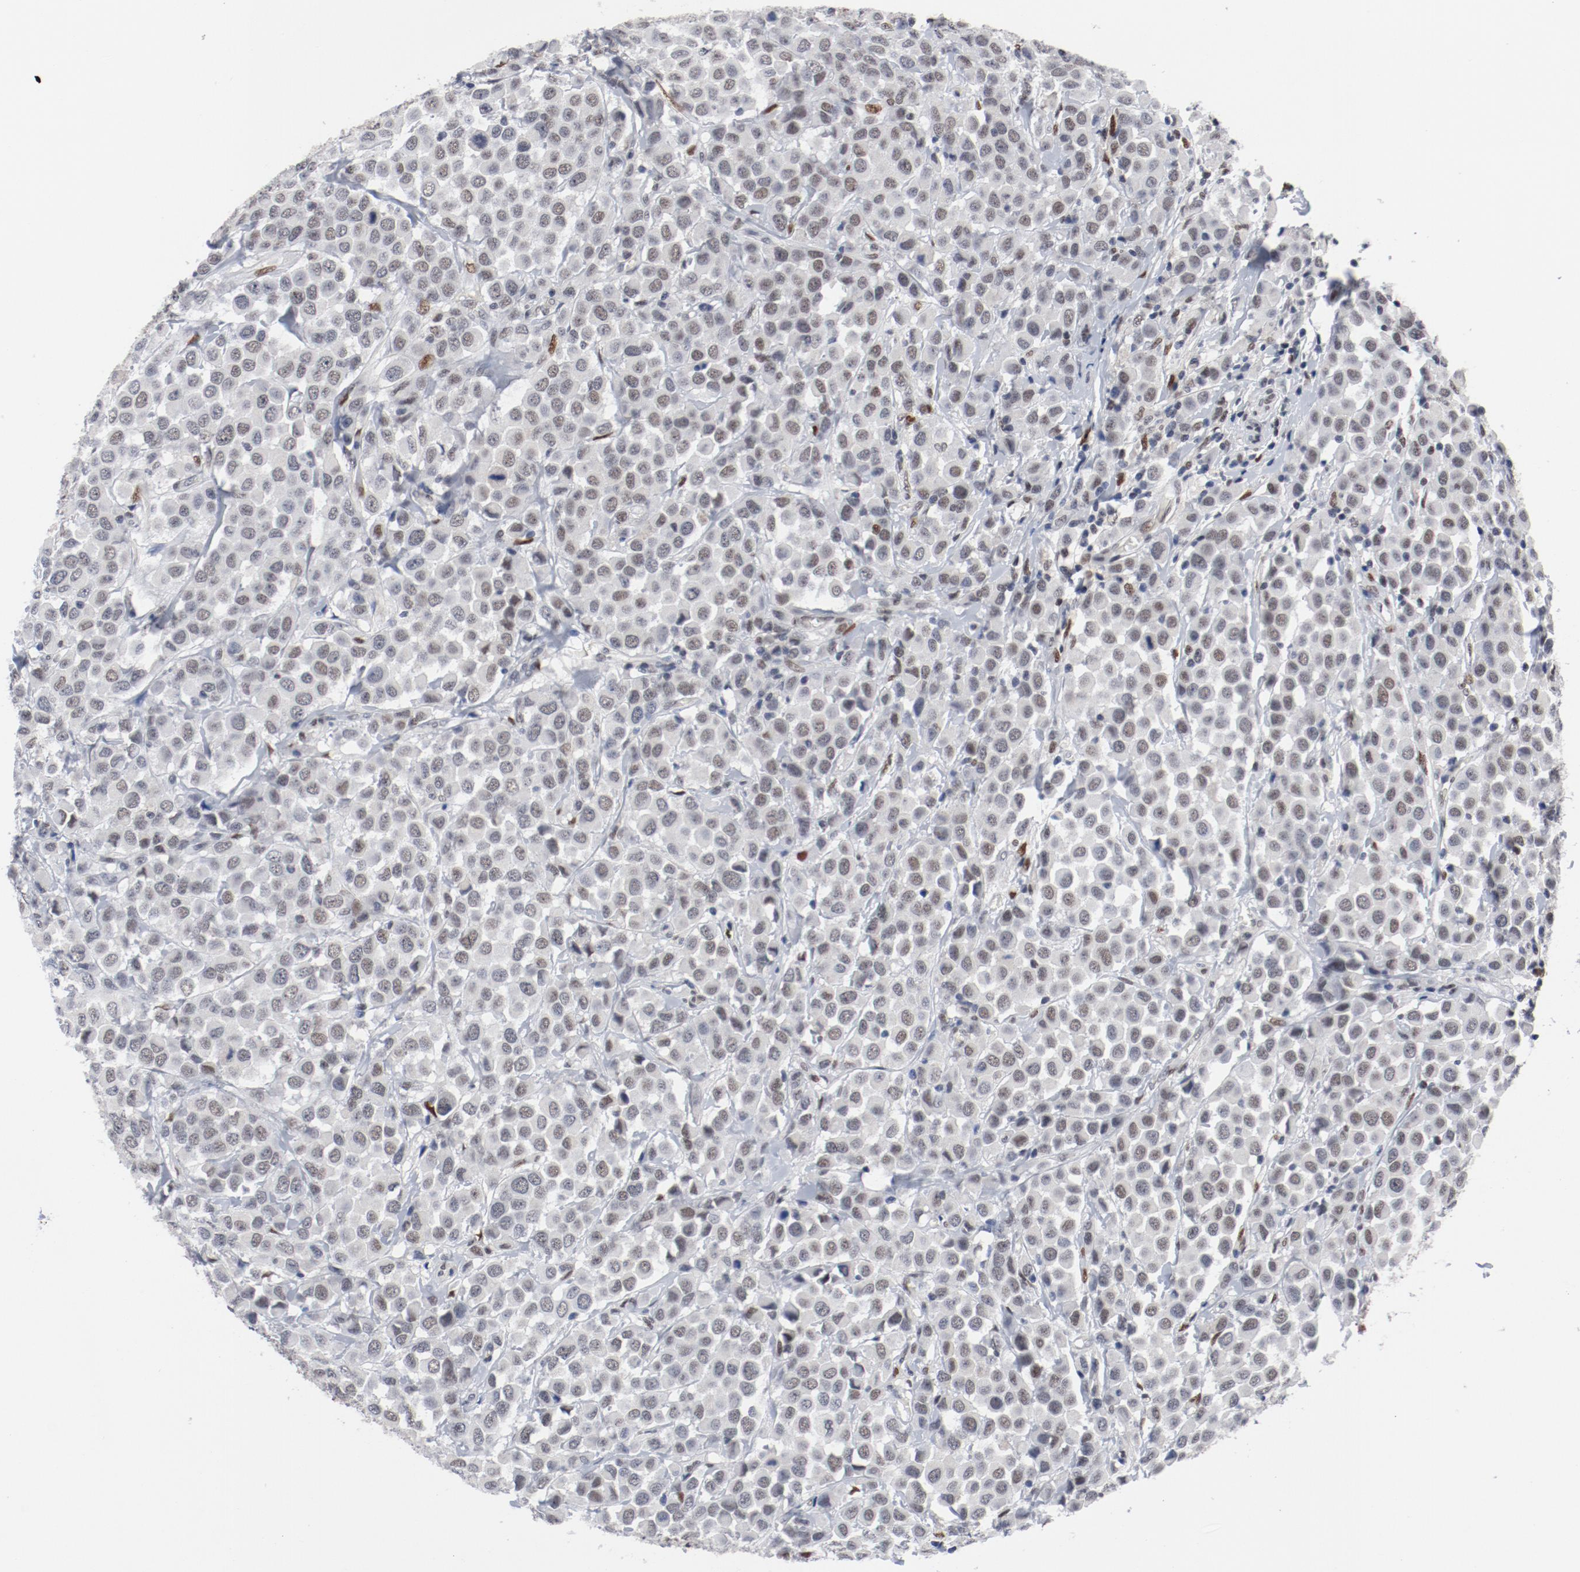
{"staining": {"intensity": "weak", "quantity": ">75%", "location": "nuclear"}, "tissue": "breast cancer", "cell_type": "Tumor cells", "image_type": "cancer", "snomed": [{"axis": "morphology", "description": "Duct carcinoma"}, {"axis": "topography", "description": "Breast"}], "caption": "There is low levels of weak nuclear positivity in tumor cells of breast cancer, as demonstrated by immunohistochemical staining (brown color).", "gene": "ARNT", "patient": {"sex": "female", "age": 61}}